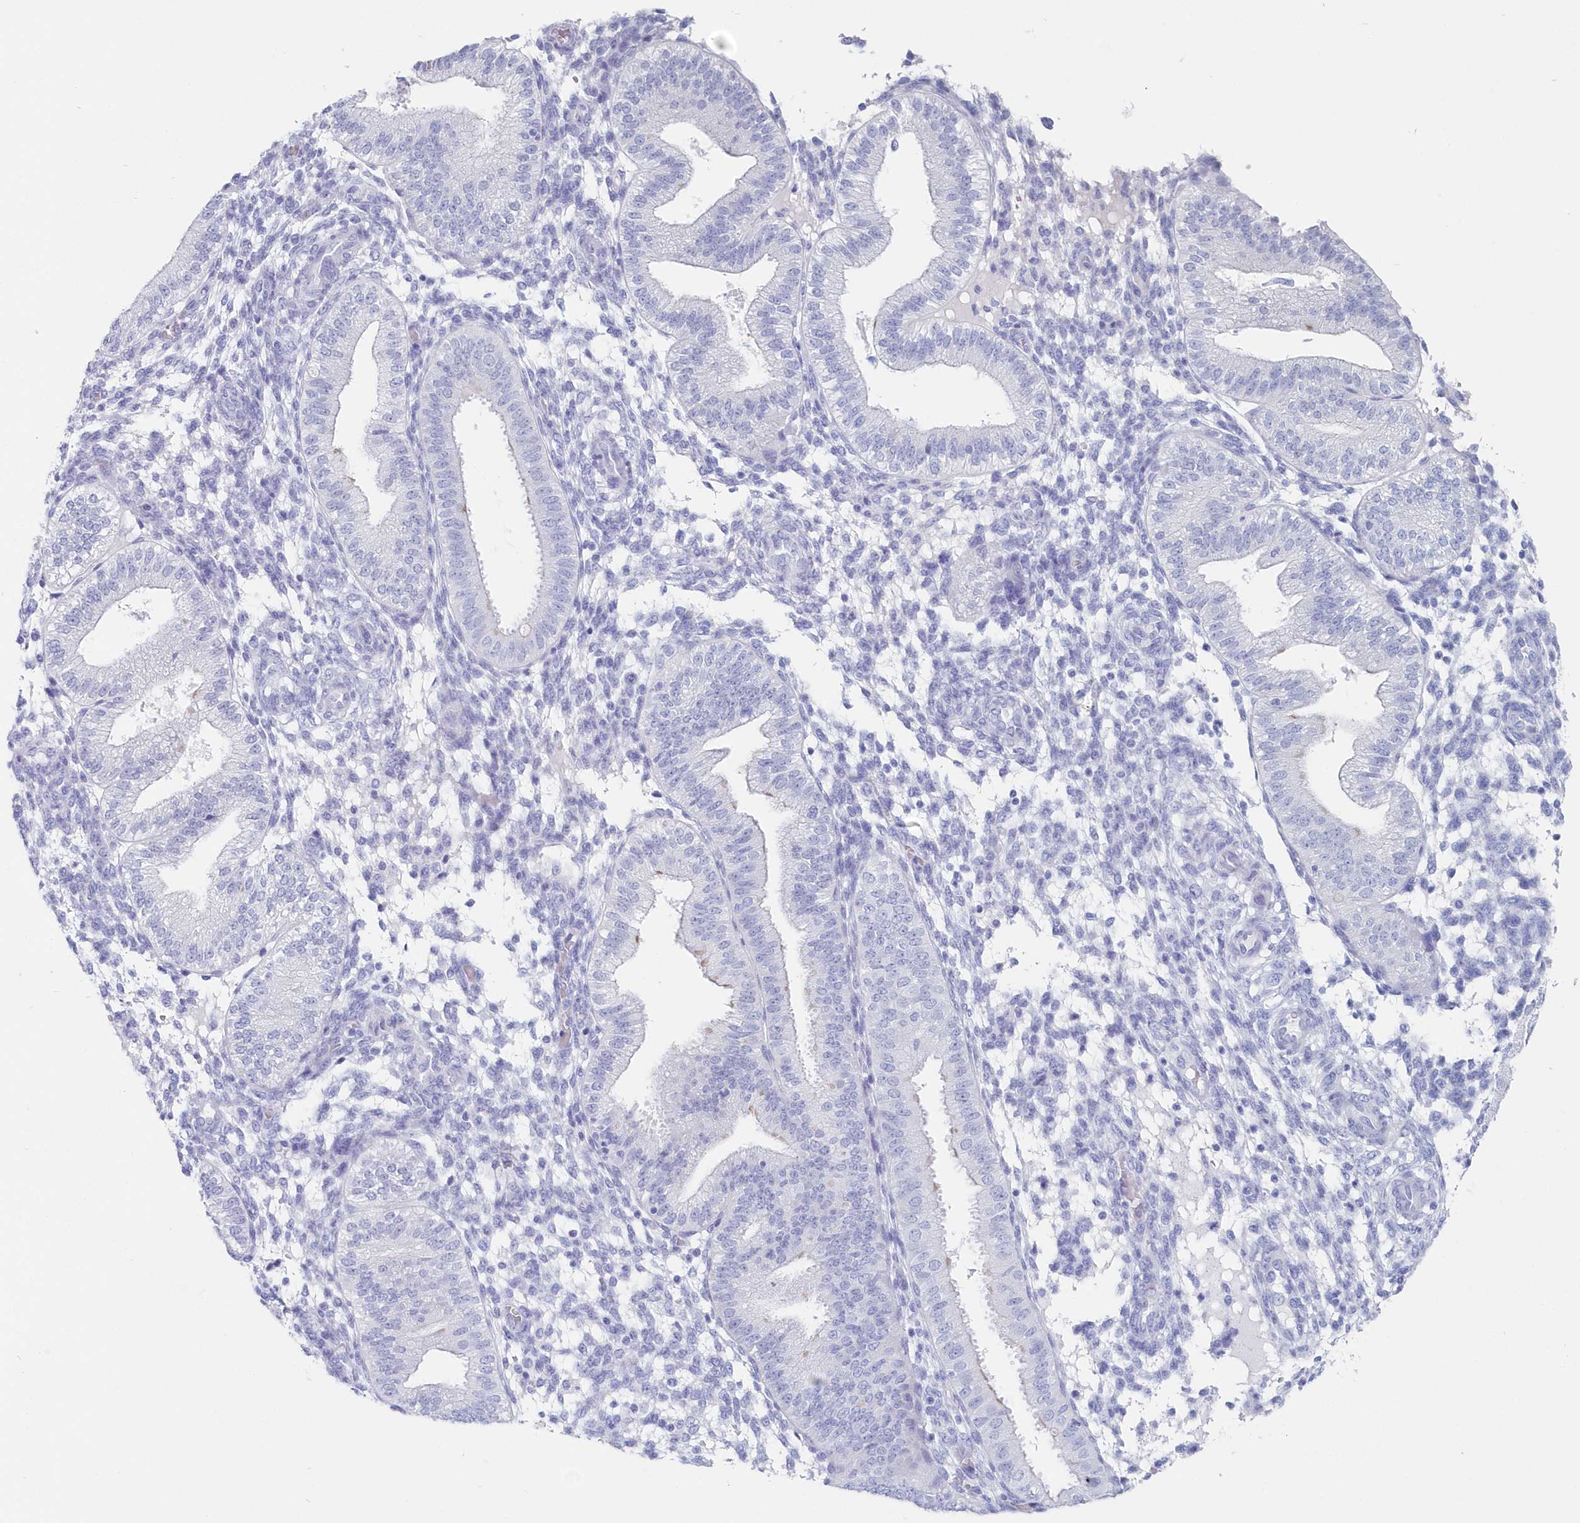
{"staining": {"intensity": "negative", "quantity": "none", "location": "none"}, "tissue": "endometrium", "cell_type": "Cells in endometrial stroma", "image_type": "normal", "snomed": [{"axis": "morphology", "description": "Normal tissue, NOS"}, {"axis": "topography", "description": "Endometrium"}], "caption": "The immunohistochemistry (IHC) histopathology image has no significant staining in cells in endometrial stroma of endometrium.", "gene": "CSNK1G2", "patient": {"sex": "female", "age": 39}}